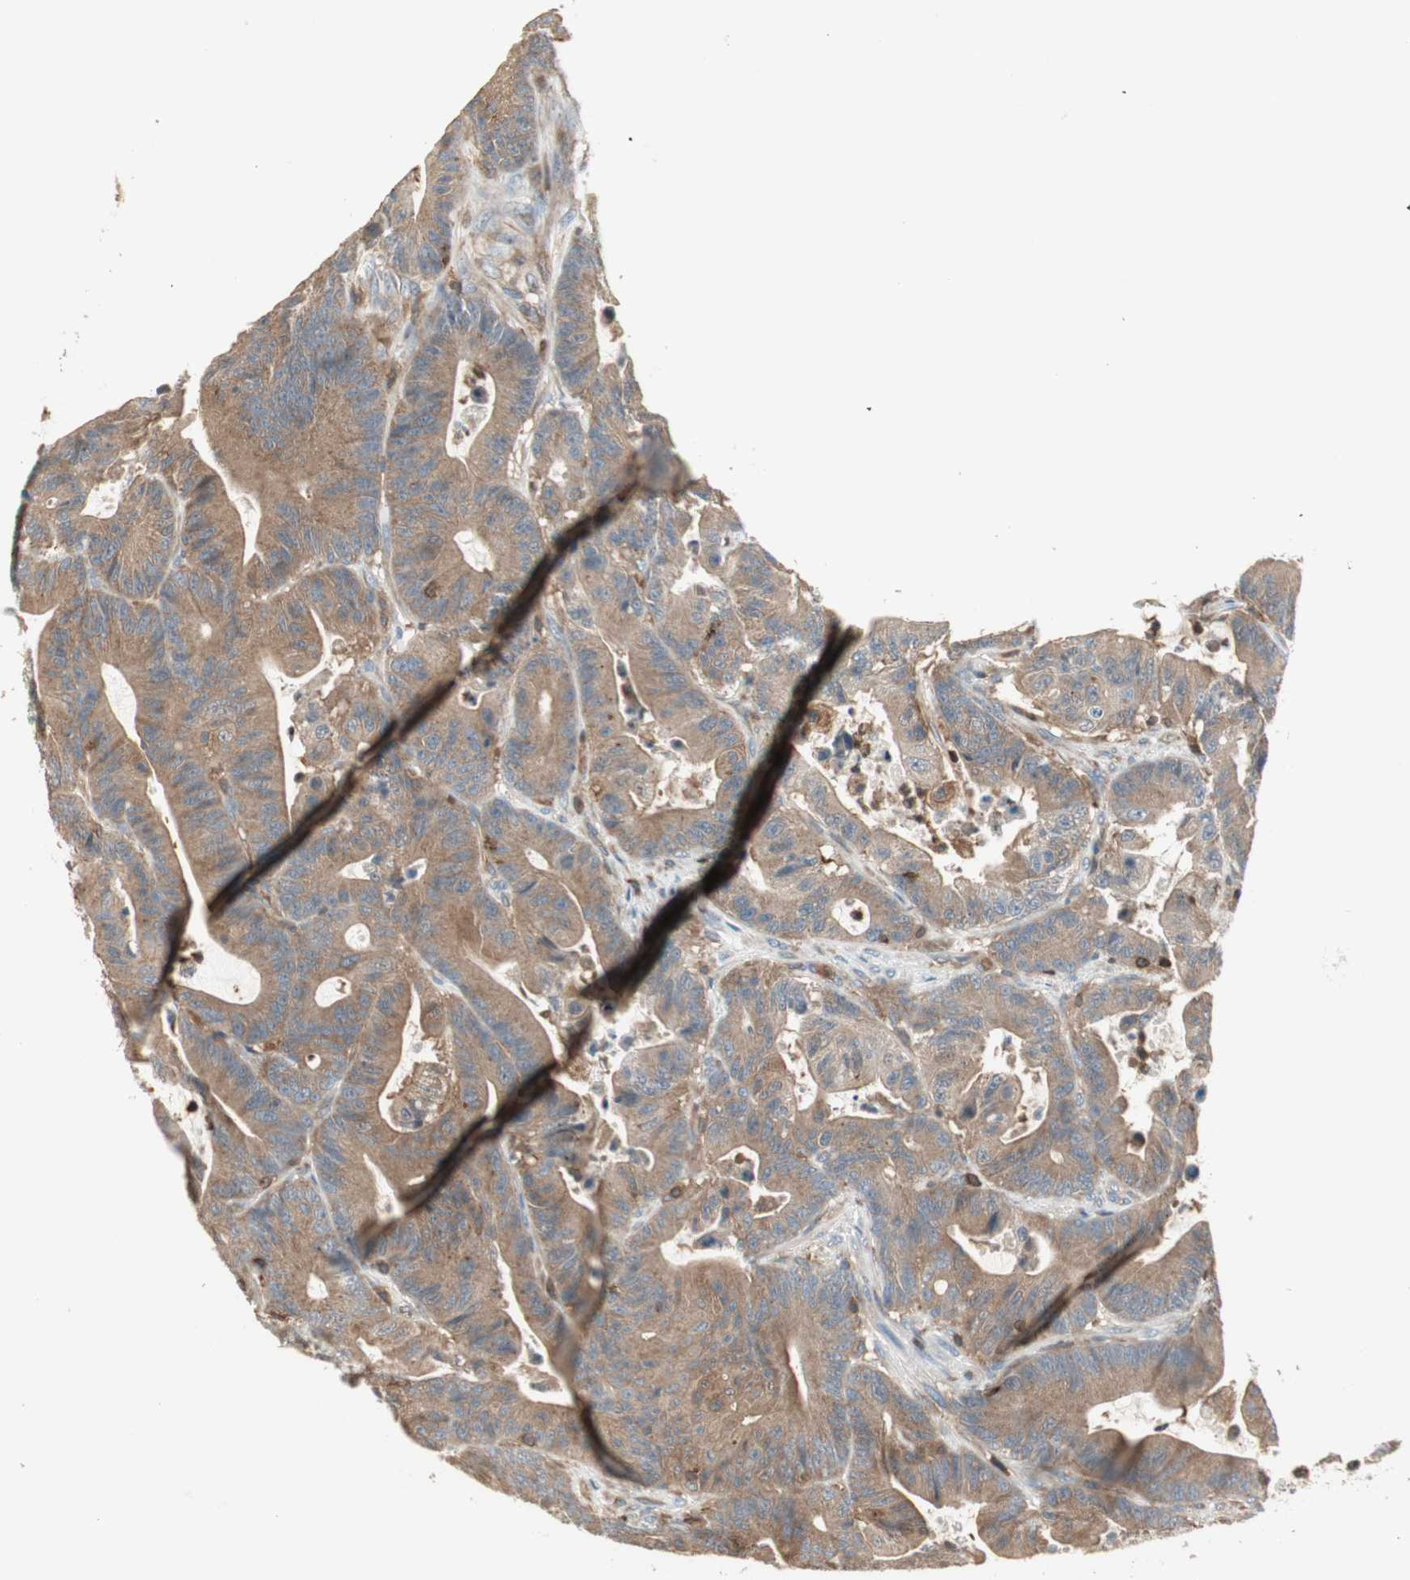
{"staining": {"intensity": "moderate", "quantity": ">75%", "location": "cytoplasmic/membranous"}, "tissue": "colorectal cancer", "cell_type": "Tumor cells", "image_type": "cancer", "snomed": [{"axis": "morphology", "description": "Adenocarcinoma, NOS"}, {"axis": "topography", "description": "Colon"}], "caption": "IHC staining of colorectal cancer (adenocarcinoma), which exhibits medium levels of moderate cytoplasmic/membranous expression in about >75% of tumor cells indicating moderate cytoplasmic/membranous protein staining. The staining was performed using DAB (brown) for protein detection and nuclei were counterstained in hematoxylin (blue).", "gene": "CRLF3", "patient": {"sex": "female", "age": 84}}